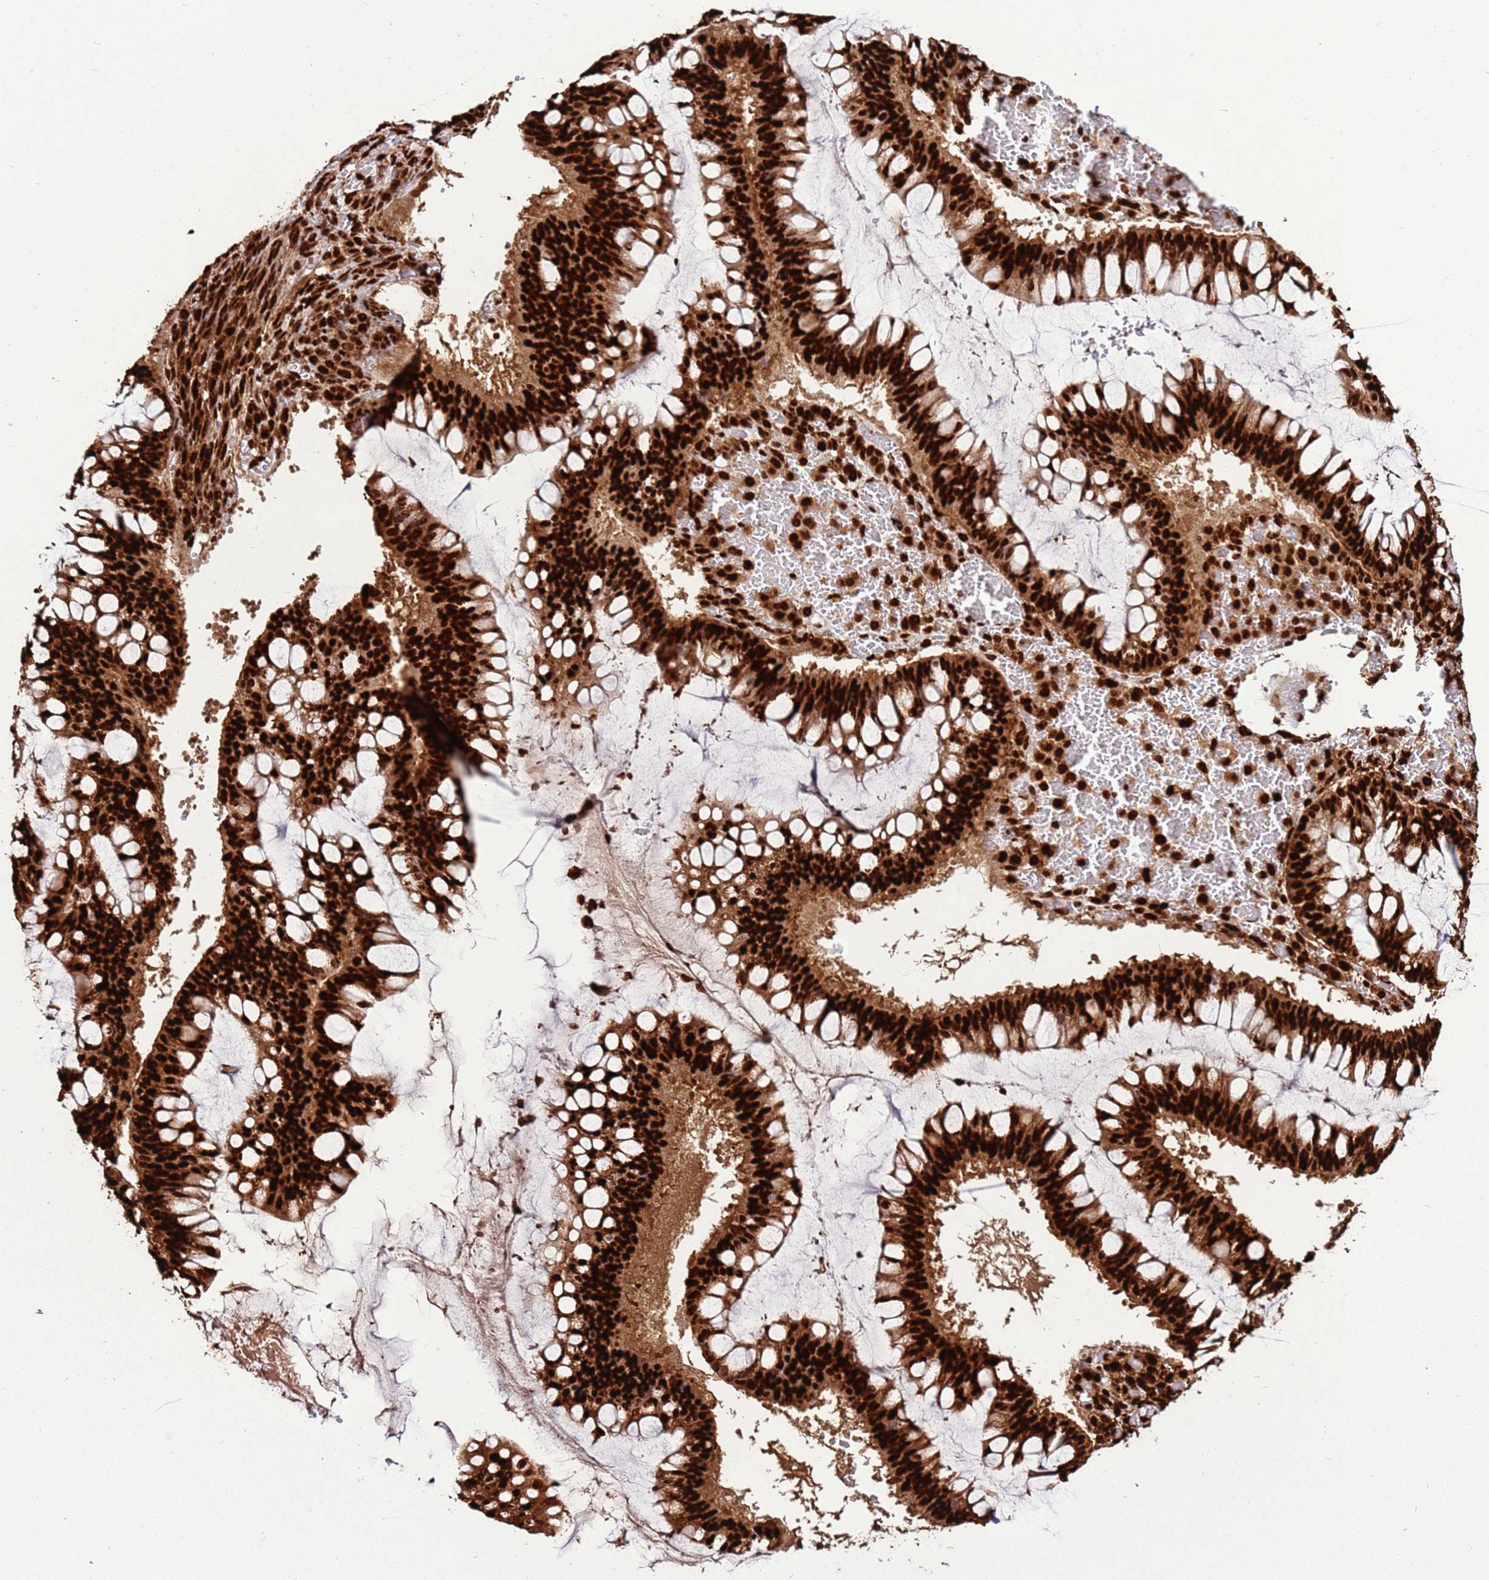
{"staining": {"intensity": "strong", "quantity": ">75%", "location": "nuclear"}, "tissue": "ovarian cancer", "cell_type": "Tumor cells", "image_type": "cancer", "snomed": [{"axis": "morphology", "description": "Cystadenocarcinoma, mucinous, NOS"}, {"axis": "topography", "description": "Ovary"}], "caption": "The micrograph demonstrates staining of ovarian cancer (mucinous cystadenocarcinoma), revealing strong nuclear protein positivity (brown color) within tumor cells. The protein of interest is shown in brown color, while the nuclei are stained blue.", "gene": "HNRNPAB", "patient": {"sex": "female", "age": 73}}